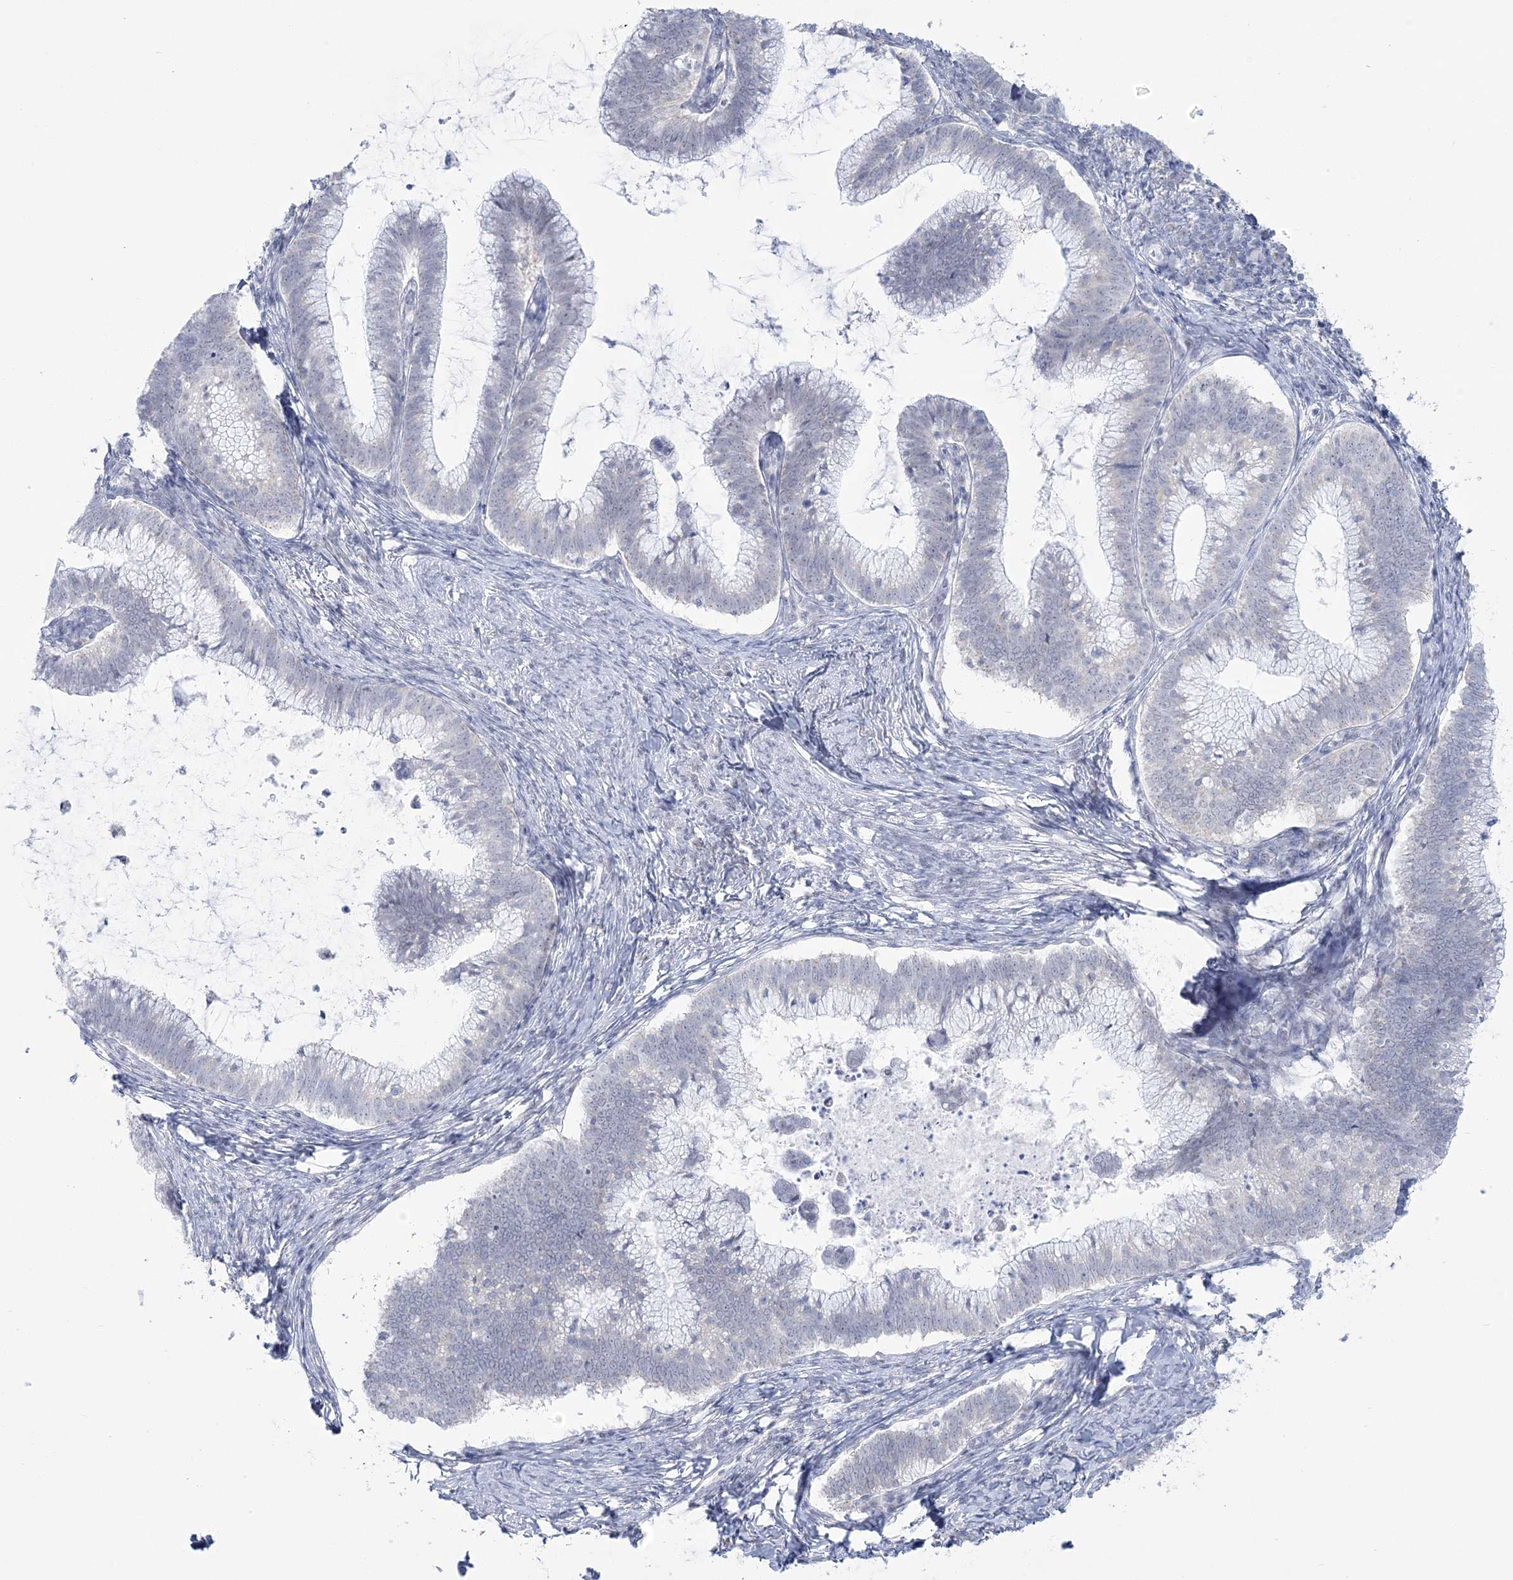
{"staining": {"intensity": "negative", "quantity": "none", "location": "none"}, "tissue": "cervical cancer", "cell_type": "Tumor cells", "image_type": "cancer", "snomed": [{"axis": "morphology", "description": "Adenocarcinoma, NOS"}, {"axis": "topography", "description": "Cervix"}], "caption": "Micrograph shows no protein staining in tumor cells of cervical cancer (adenocarcinoma) tissue.", "gene": "ZNF843", "patient": {"sex": "female", "age": 36}}